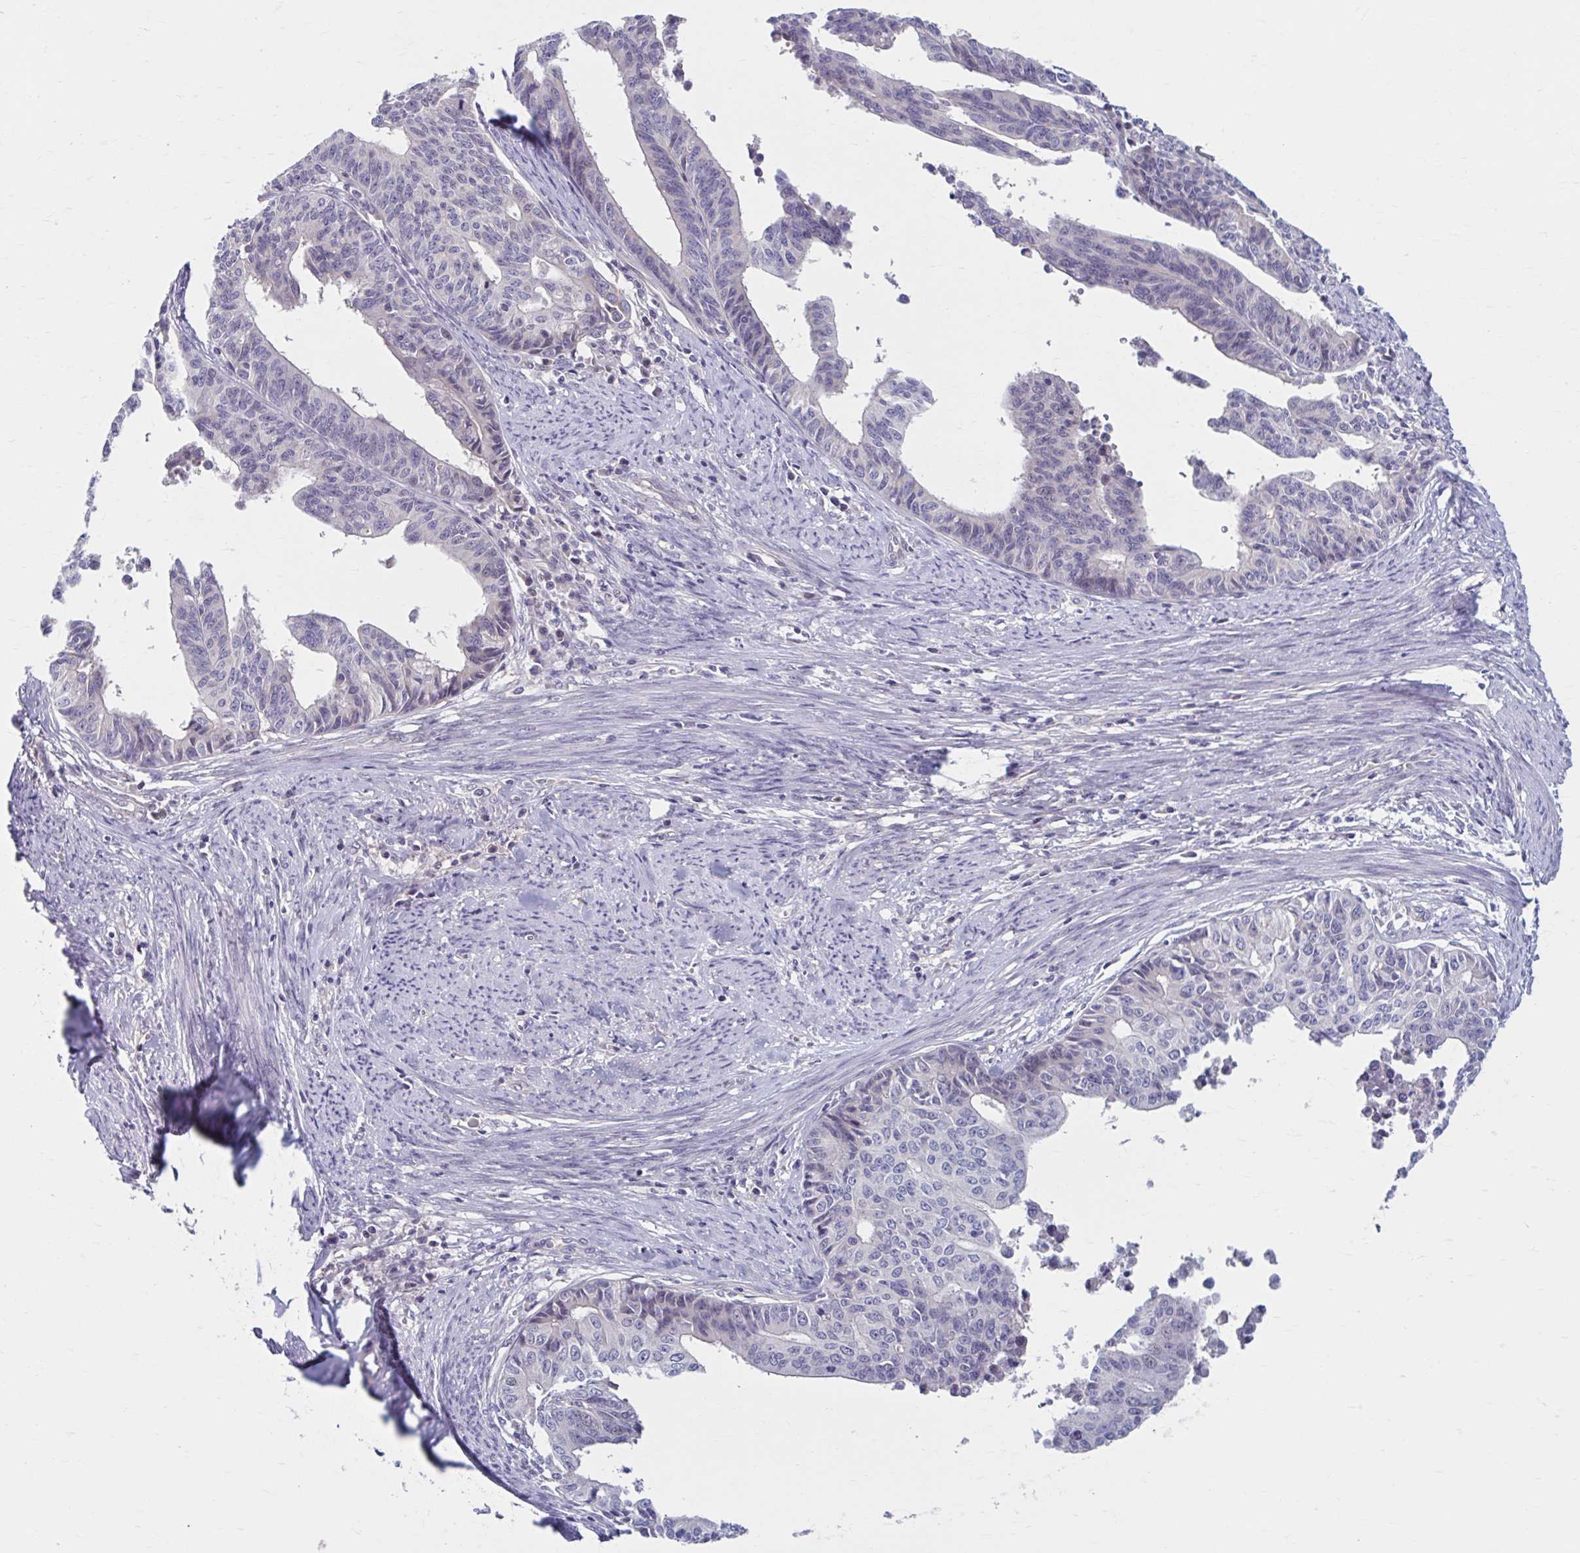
{"staining": {"intensity": "negative", "quantity": "none", "location": "none"}, "tissue": "endometrial cancer", "cell_type": "Tumor cells", "image_type": "cancer", "snomed": [{"axis": "morphology", "description": "Adenocarcinoma, NOS"}, {"axis": "topography", "description": "Endometrium"}], "caption": "Tumor cells show no significant protein positivity in endometrial cancer (adenocarcinoma). (Brightfield microscopy of DAB (3,3'-diaminobenzidine) immunohistochemistry at high magnification).", "gene": "CHST3", "patient": {"sex": "female", "age": 65}}